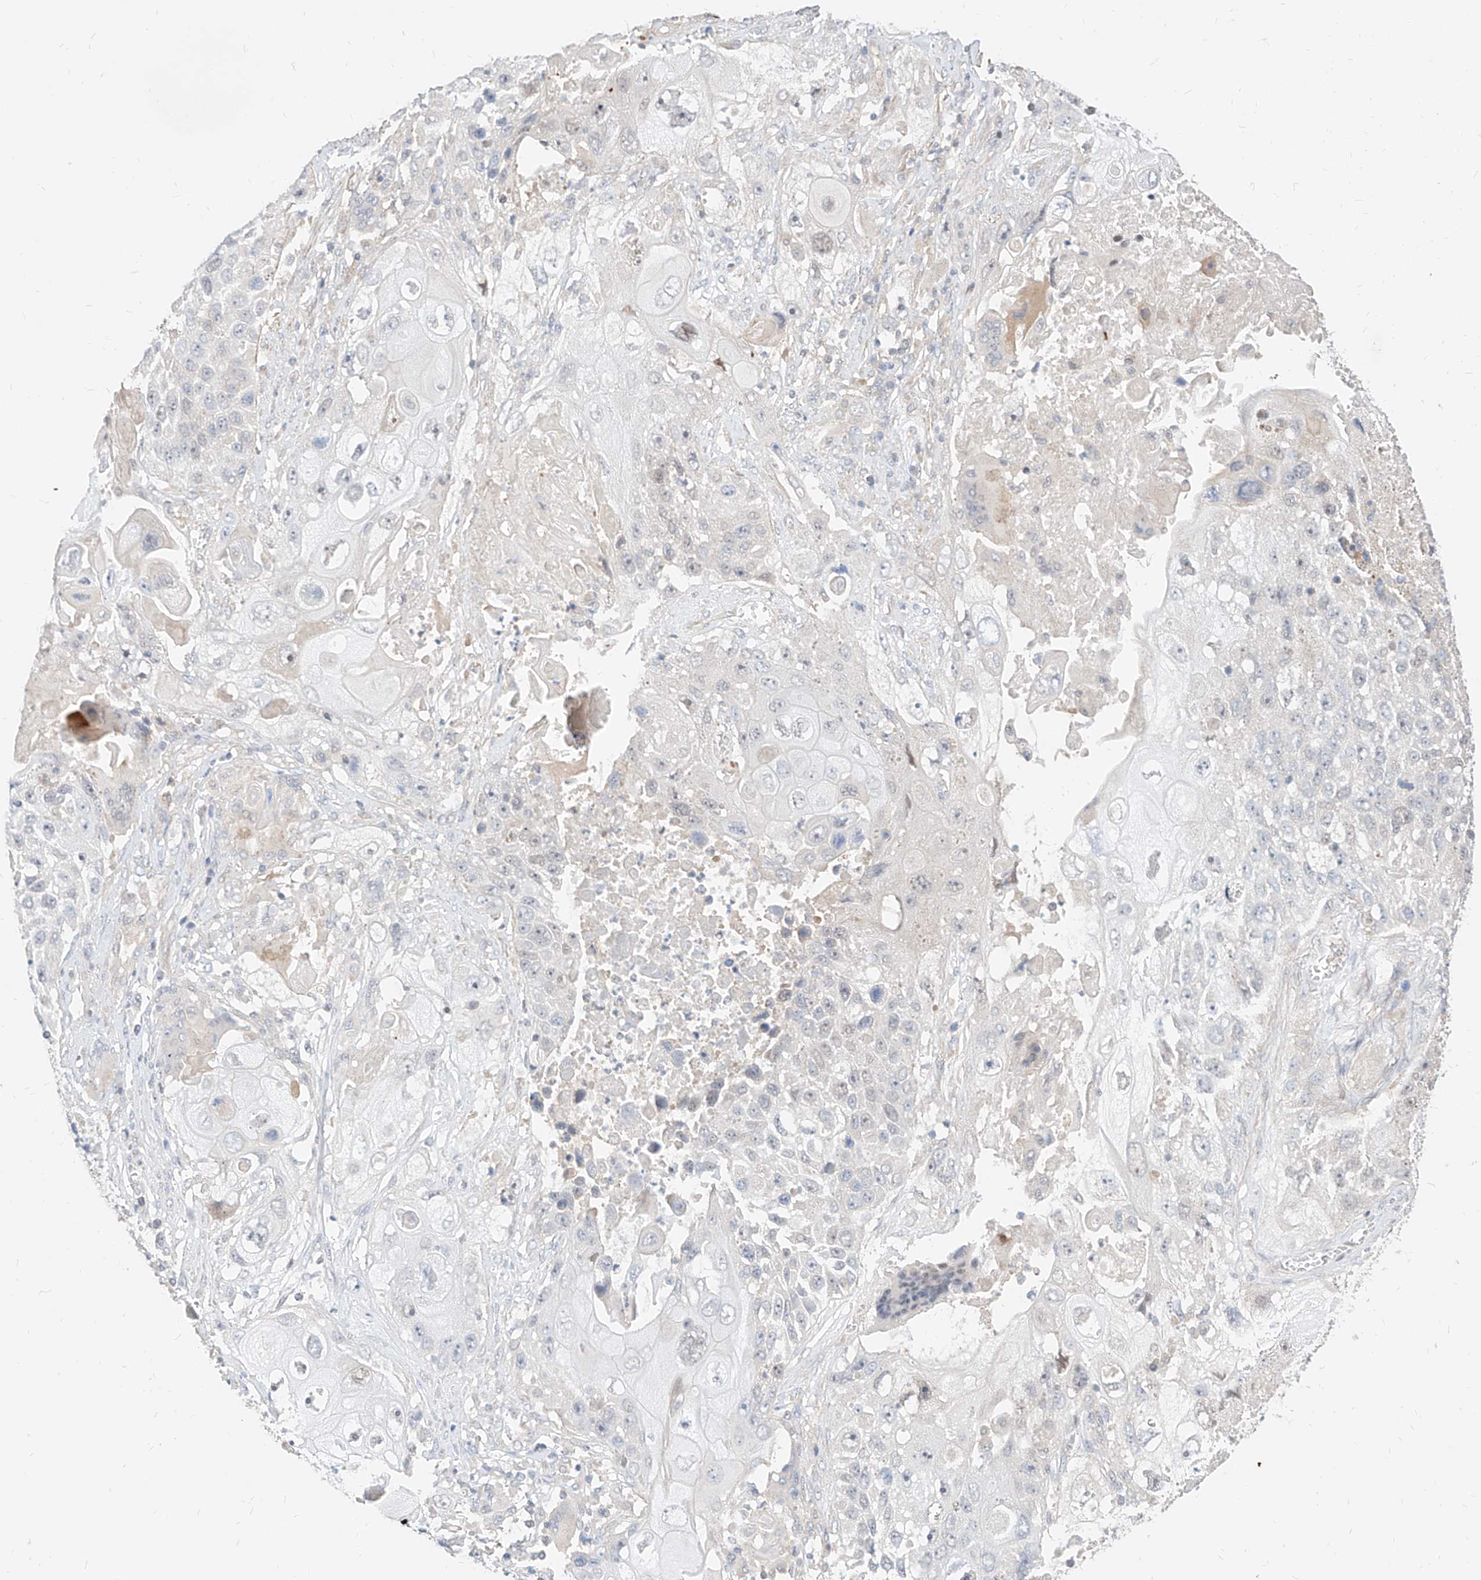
{"staining": {"intensity": "negative", "quantity": "none", "location": "none"}, "tissue": "lung cancer", "cell_type": "Tumor cells", "image_type": "cancer", "snomed": [{"axis": "morphology", "description": "Squamous cell carcinoma, NOS"}, {"axis": "topography", "description": "Lung"}], "caption": "Tumor cells show no significant protein expression in lung squamous cell carcinoma.", "gene": "TSNAX", "patient": {"sex": "male", "age": 61}}